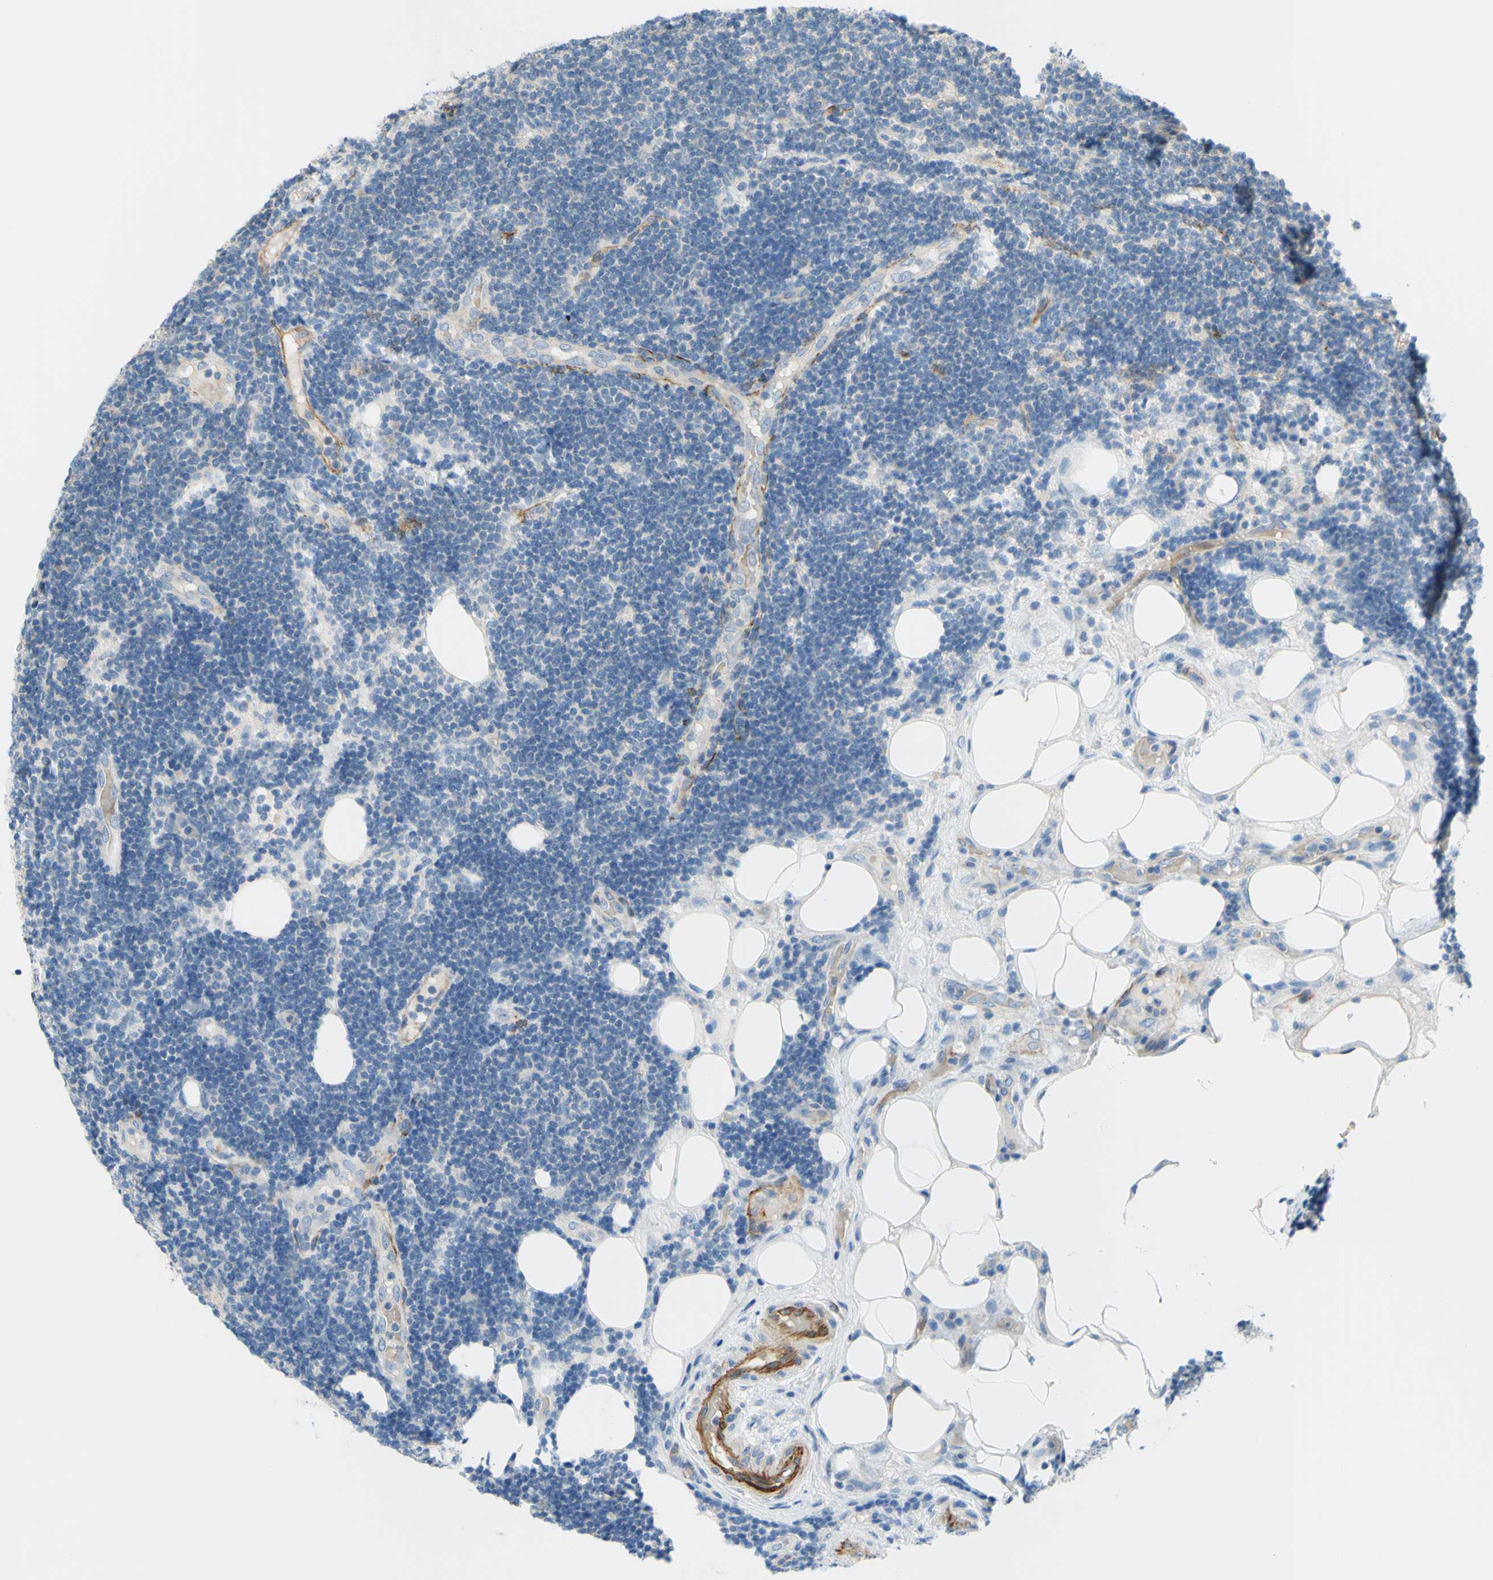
{"staining": {"intensity": "negative", "quantity": "none", "location": "none"}, "tissue": "lymphoma", "cell_type": "Tumor cells", "image_type": "cancer", "snomed": [{"axis": "morphology", "description": "Malignant lymphoma, non-Hodgkin's type, Low grade"}, {"axis": "topography", "description": "Lymph node"}], "caption": "Tumor cells show no significant staining in malignant lymphoma, non-Hodgkin's type (low-grade).", "gene": "PRRG2", "patient": {"sex": "male", "age": 83}}